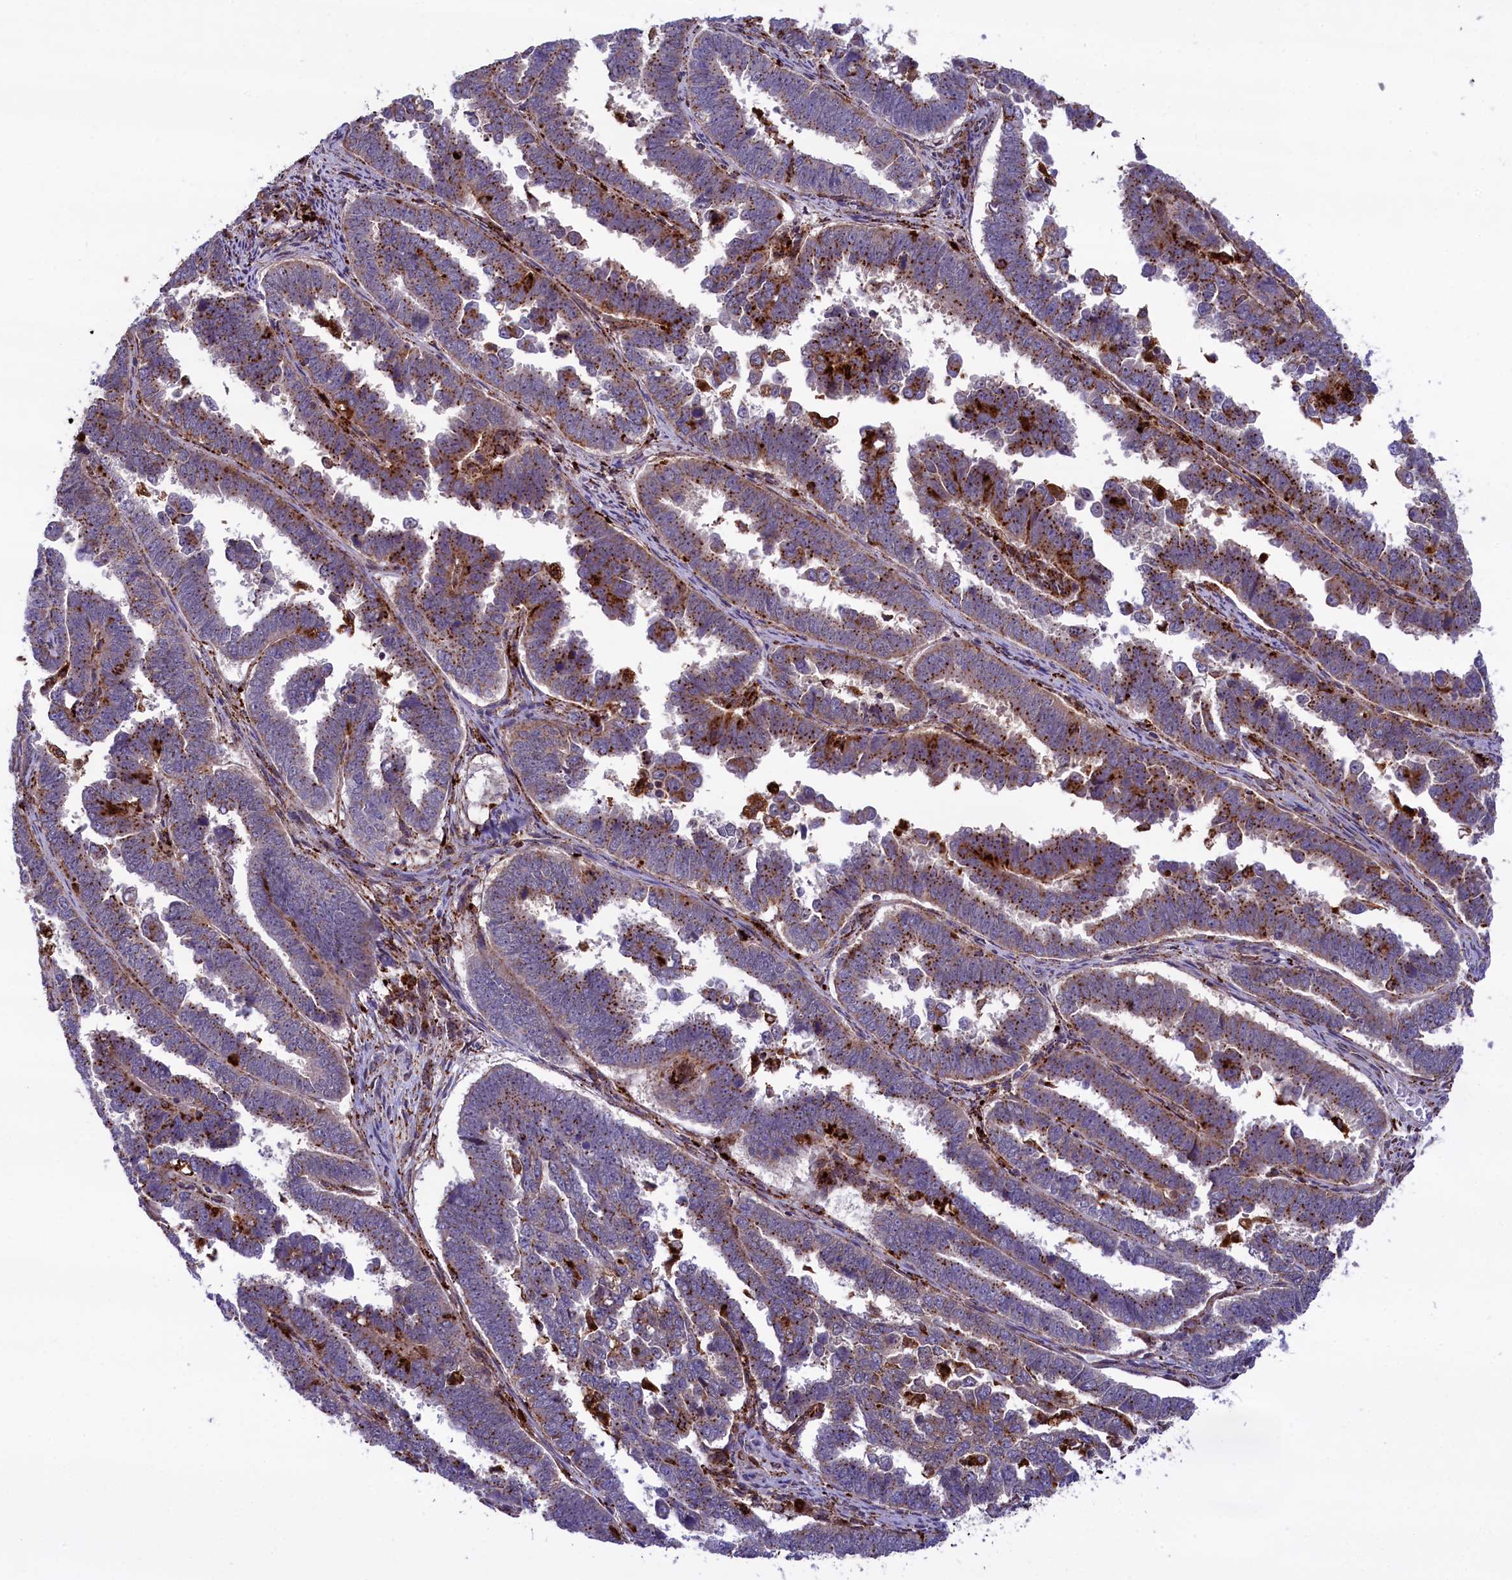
{"staining": {"intensity": "strong", "quantity": "<25%", "location": "cytoplasmic/membranous"}, "tissue": "endometrial cancer", "cell_type": "Tumor cells", "image_type": "cancer", "snomed": [{"axis": "morphology", "description": "Adenocarcinoma, NOS"}, {"axis": "topography", "description": "Endometrium"}], "caption": "About <25% of tumor cells in human endometrial cancer exhibit strong cytoplasmic/membranous protein expression as visualized by brown immunohistochemical staining.", "gene": "MAN2B1", "patient": {"sex": "female", "age": 75}}